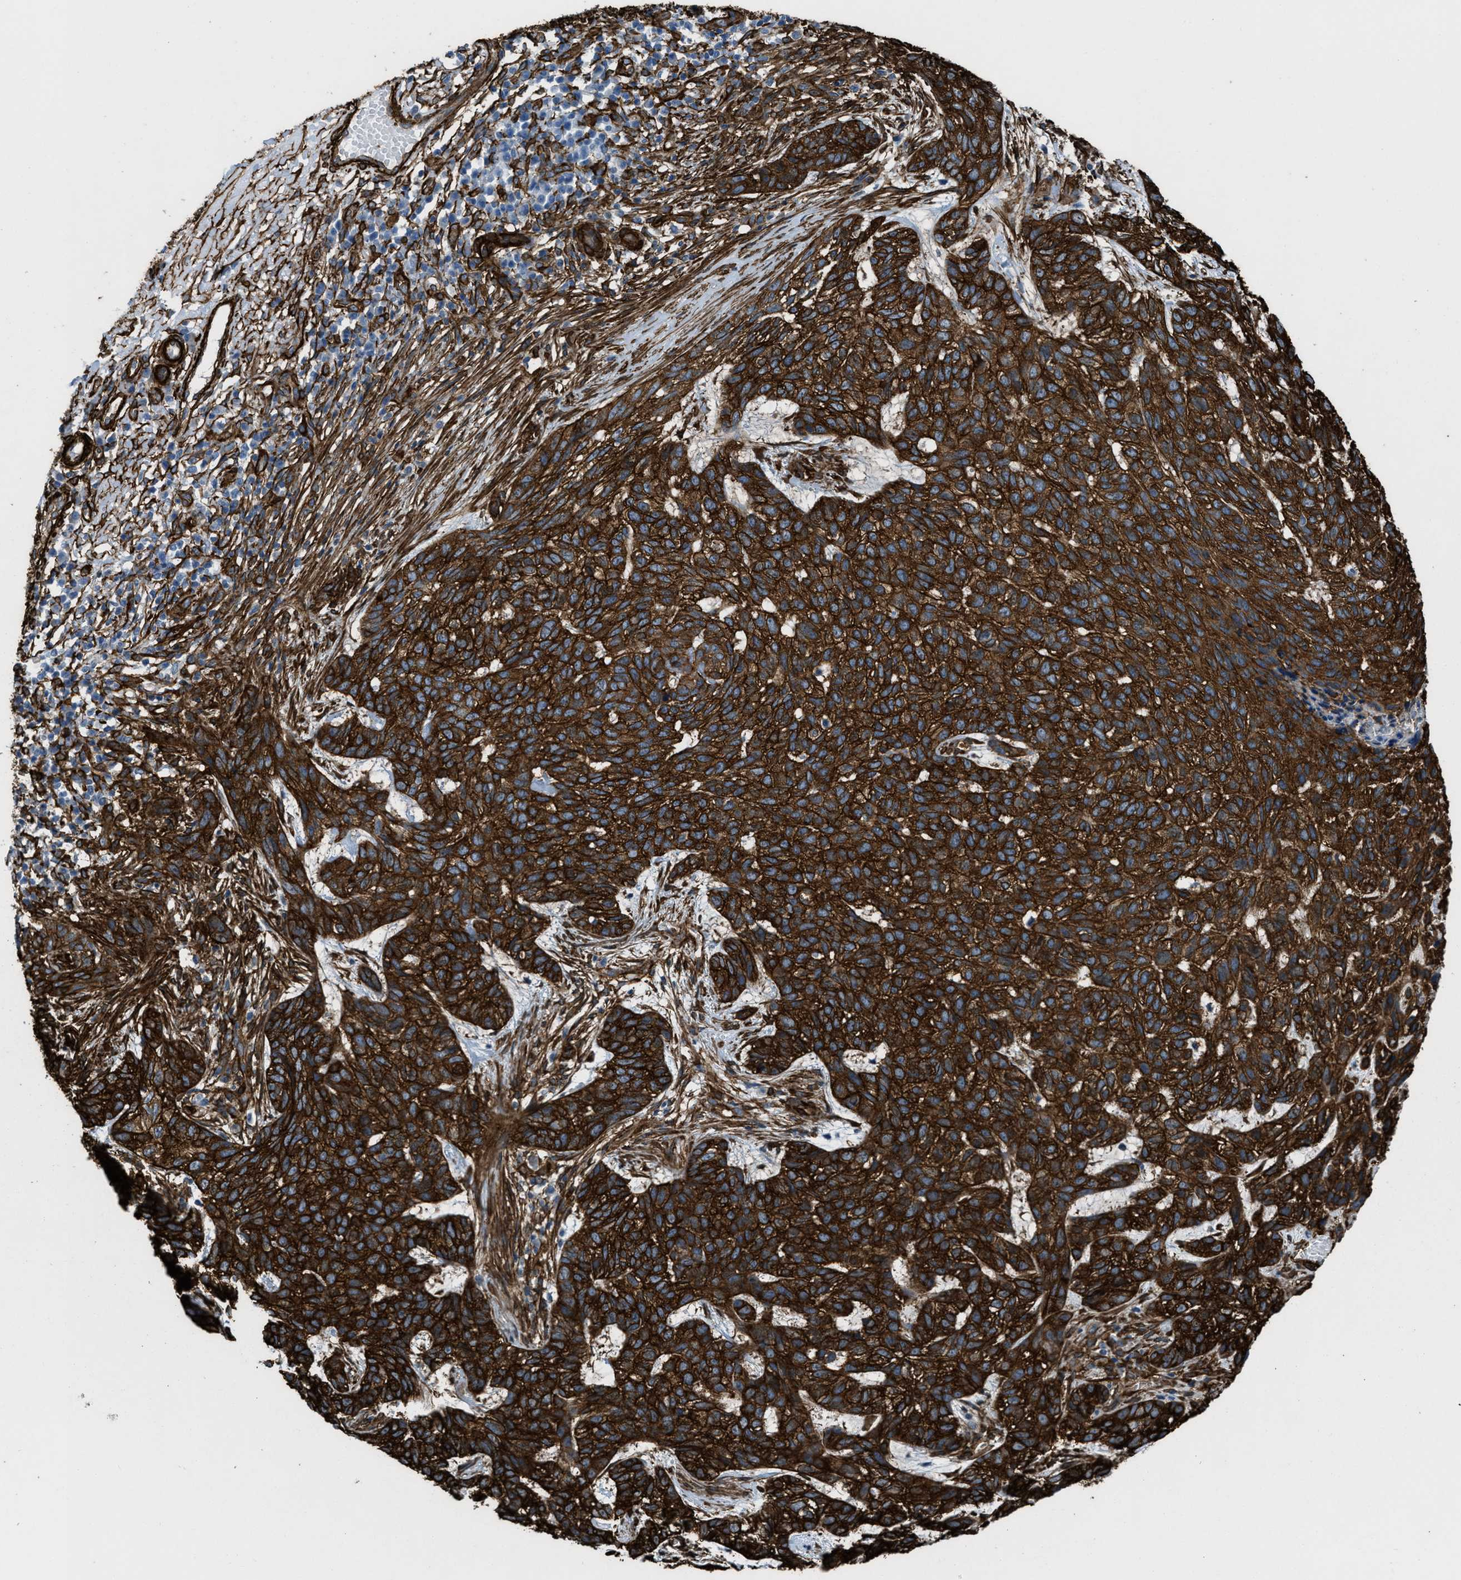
{"staining": {"intensity": "strong", "quantity": ">75%", "location": "cytoplasmic/membranous"}, "tissue": "skin cancer", "cell_type": "Tumor cells", "image_type": "cancer", "snomed": [{"axis": "morphology", "description": "Basal cell carcinoma"}, {"axis": "topography", "description": "Skin"}], "caption": "Human skin cancer stained with a protein marker shows strong staining in tumor cells.", "gene": "CALD1", "patient": {"sex": "female", "age": 64}}